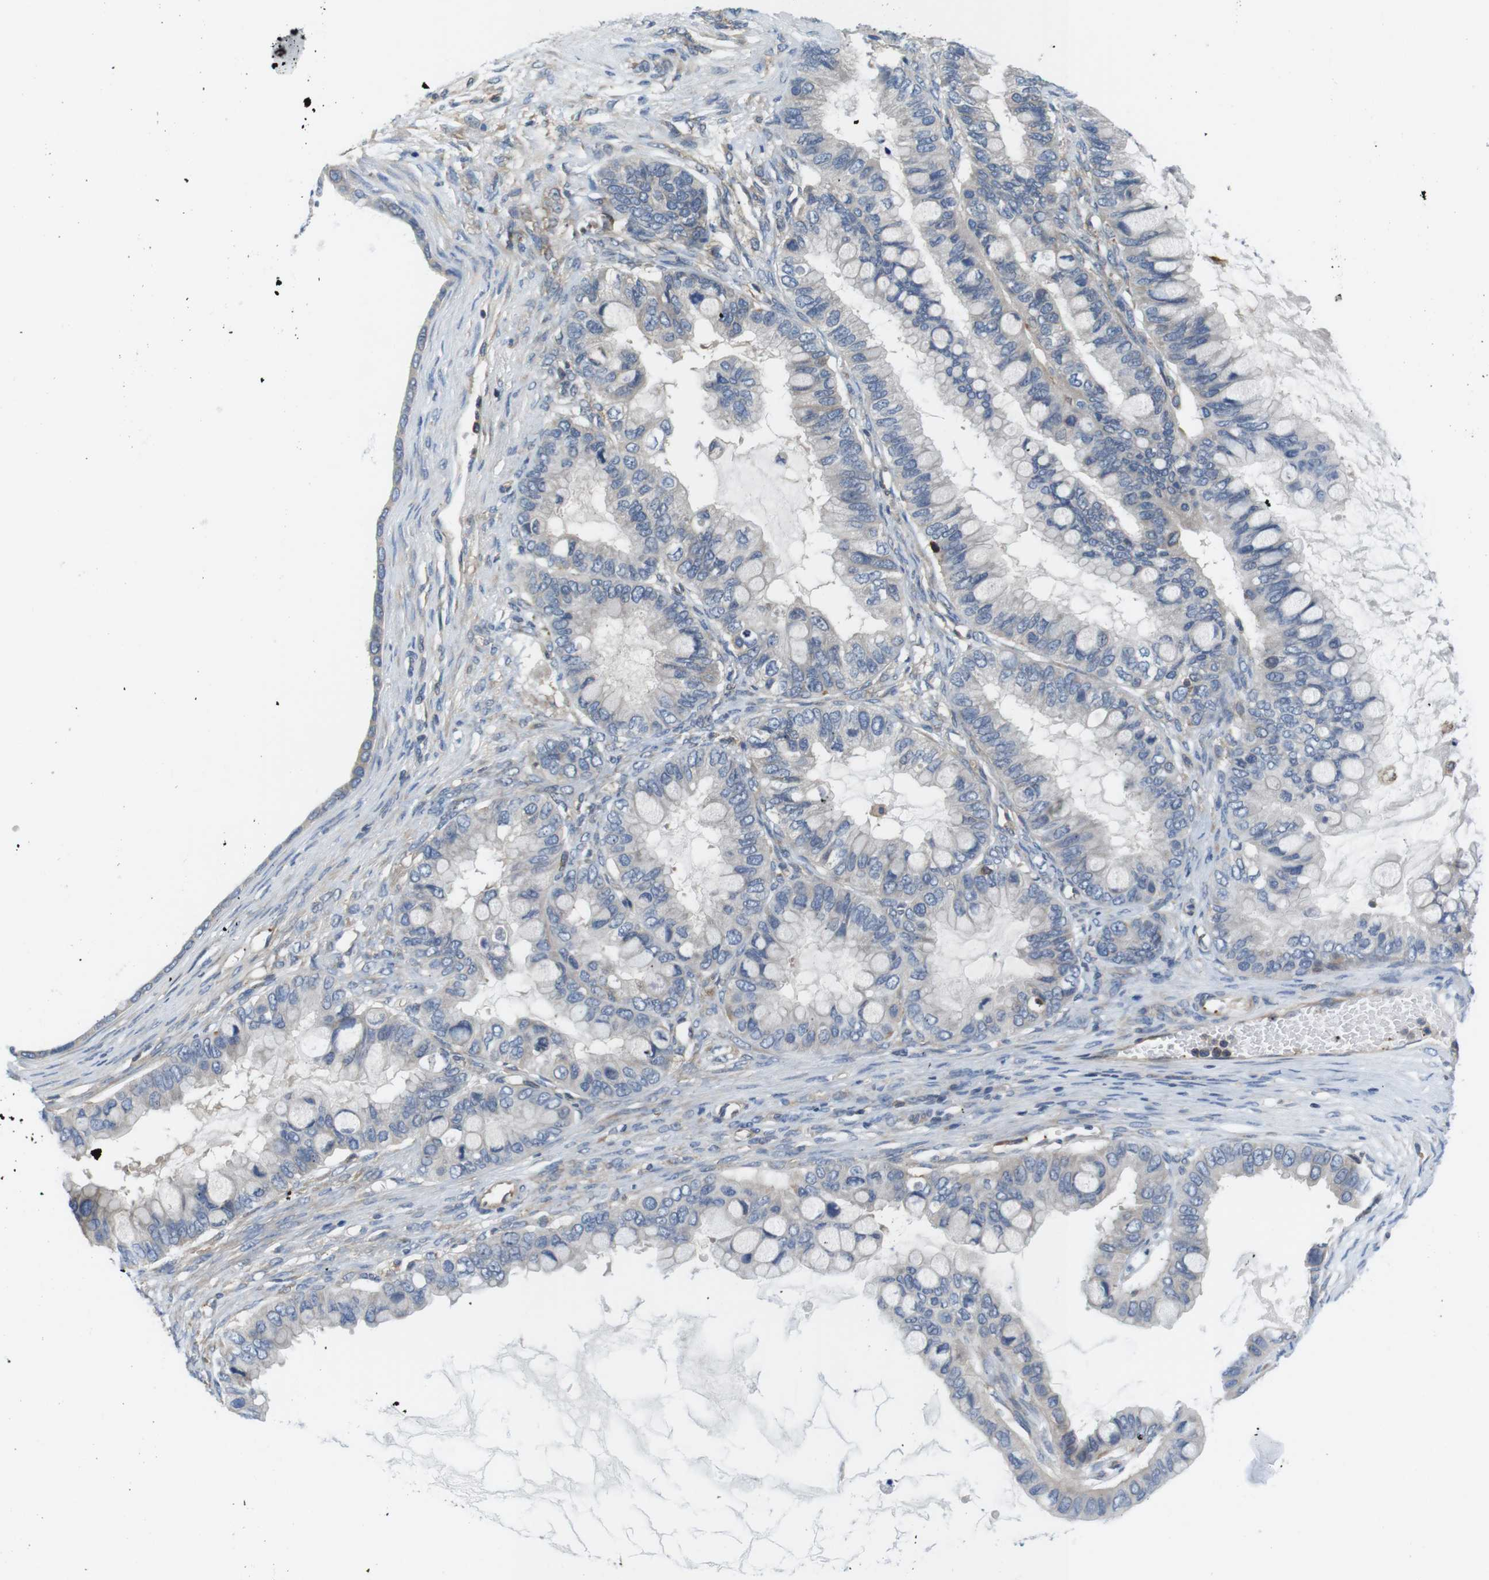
{"staining": {"intensity": "negative", "quantity": "none", "location": "none"}, "tissue": "ovarian cancer", "cell_type": "Tumor cells", "image_type": "cancer", "snomed": [{"axis": "morphology", "description": "Cystadenocarcinoma, mucinous, NOS"}, {"axis": "topography", "description": "Ovary"}], "caption": "Immunohistochemical staining of human ovarian cancer reveals no significant expression in tumor cells.", "gene": "HERPUD2", "patient": {"sex": "female", "age": 80}}